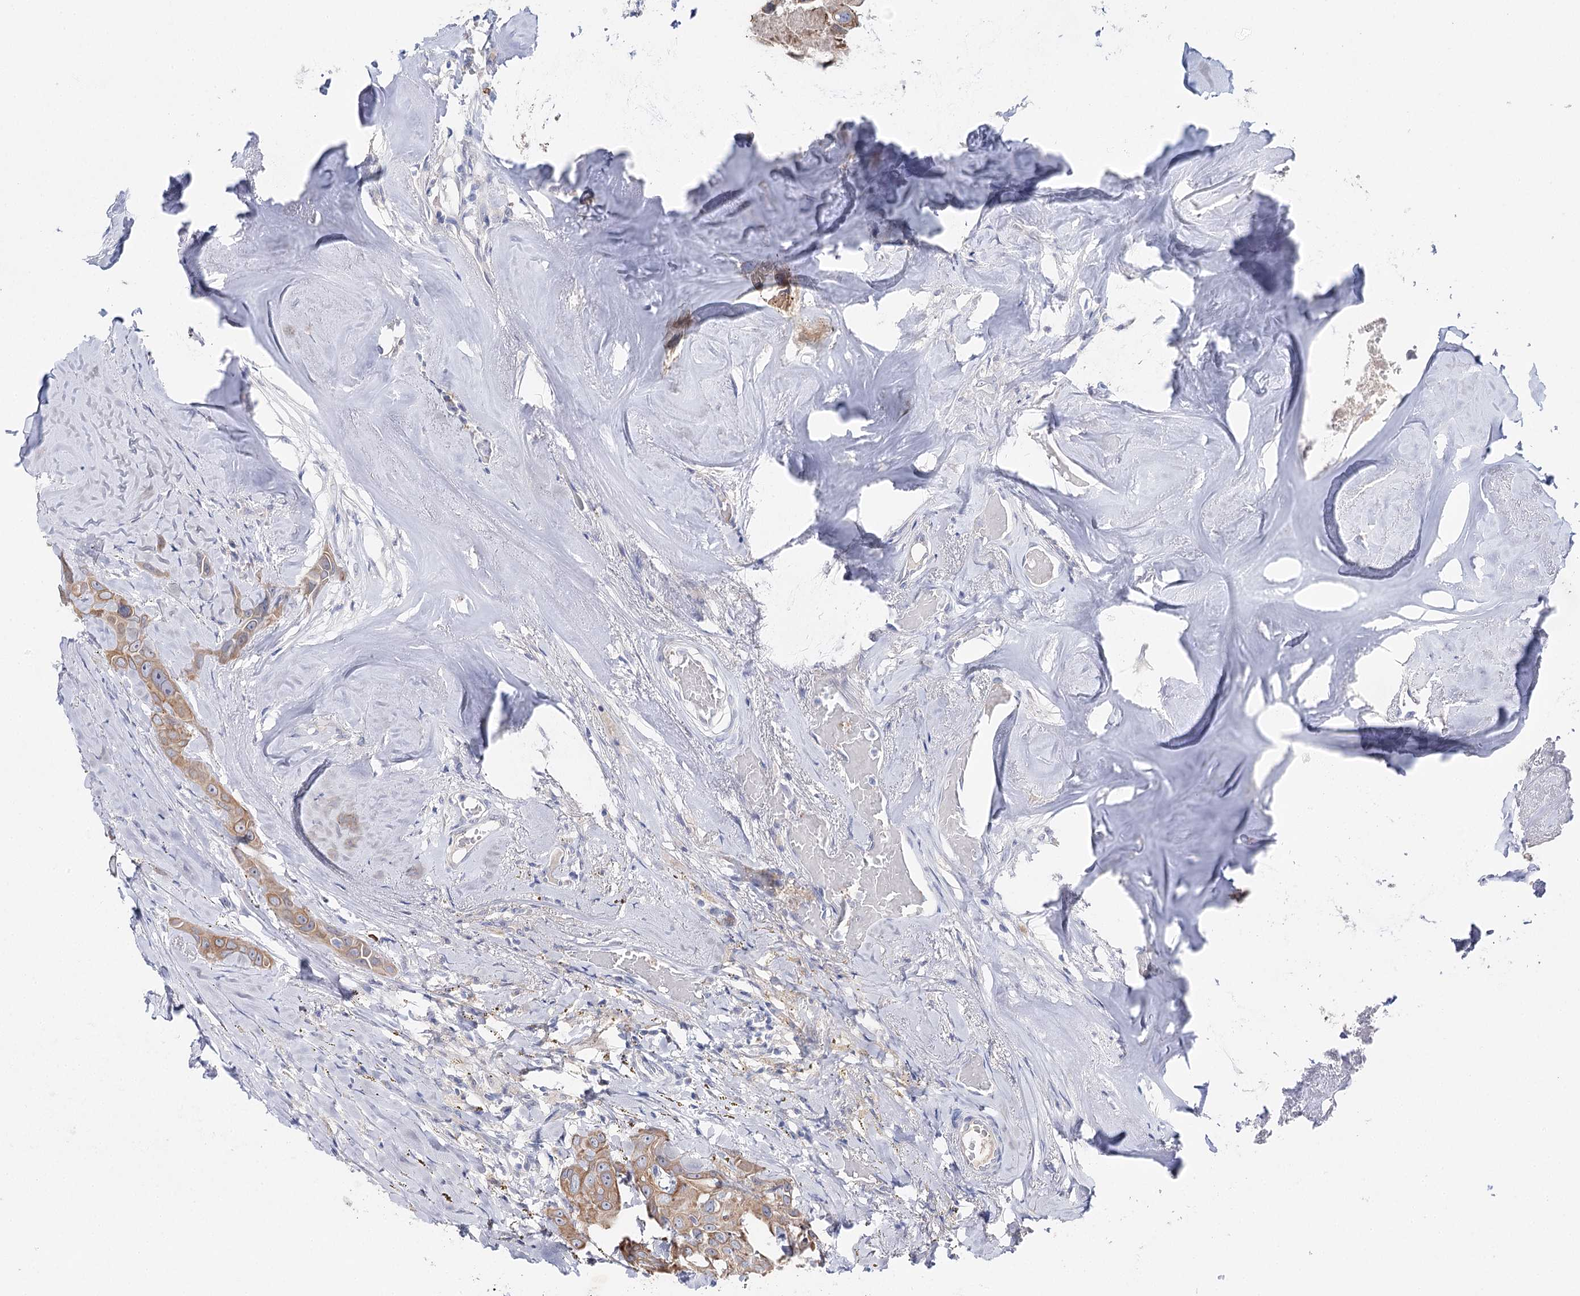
{"staining": {"intensity": "moderate", "quantity": ">75%", "location": "cytoplasmic/membranous"}, "tissue": "head and neck cancer", "cell_type": "Tumor cells", "image_type": "cancer", "snomed": [{"axis": "morphology", "description": "Adenocarcinoma, NOS"}, {"axis": "morphology", "description": "Adenocarcinoma, metastatic, NOS"}, {"axis": "topography", "description": "Head-Neck"}], "caption": "A brown stain shows moderate cytoplasmic/membranous expression of a protein in head and neck adenocarcinoma tumor cells.", "gene": "LRRC14B", "patient": {"sex": "male", "age": 75}}